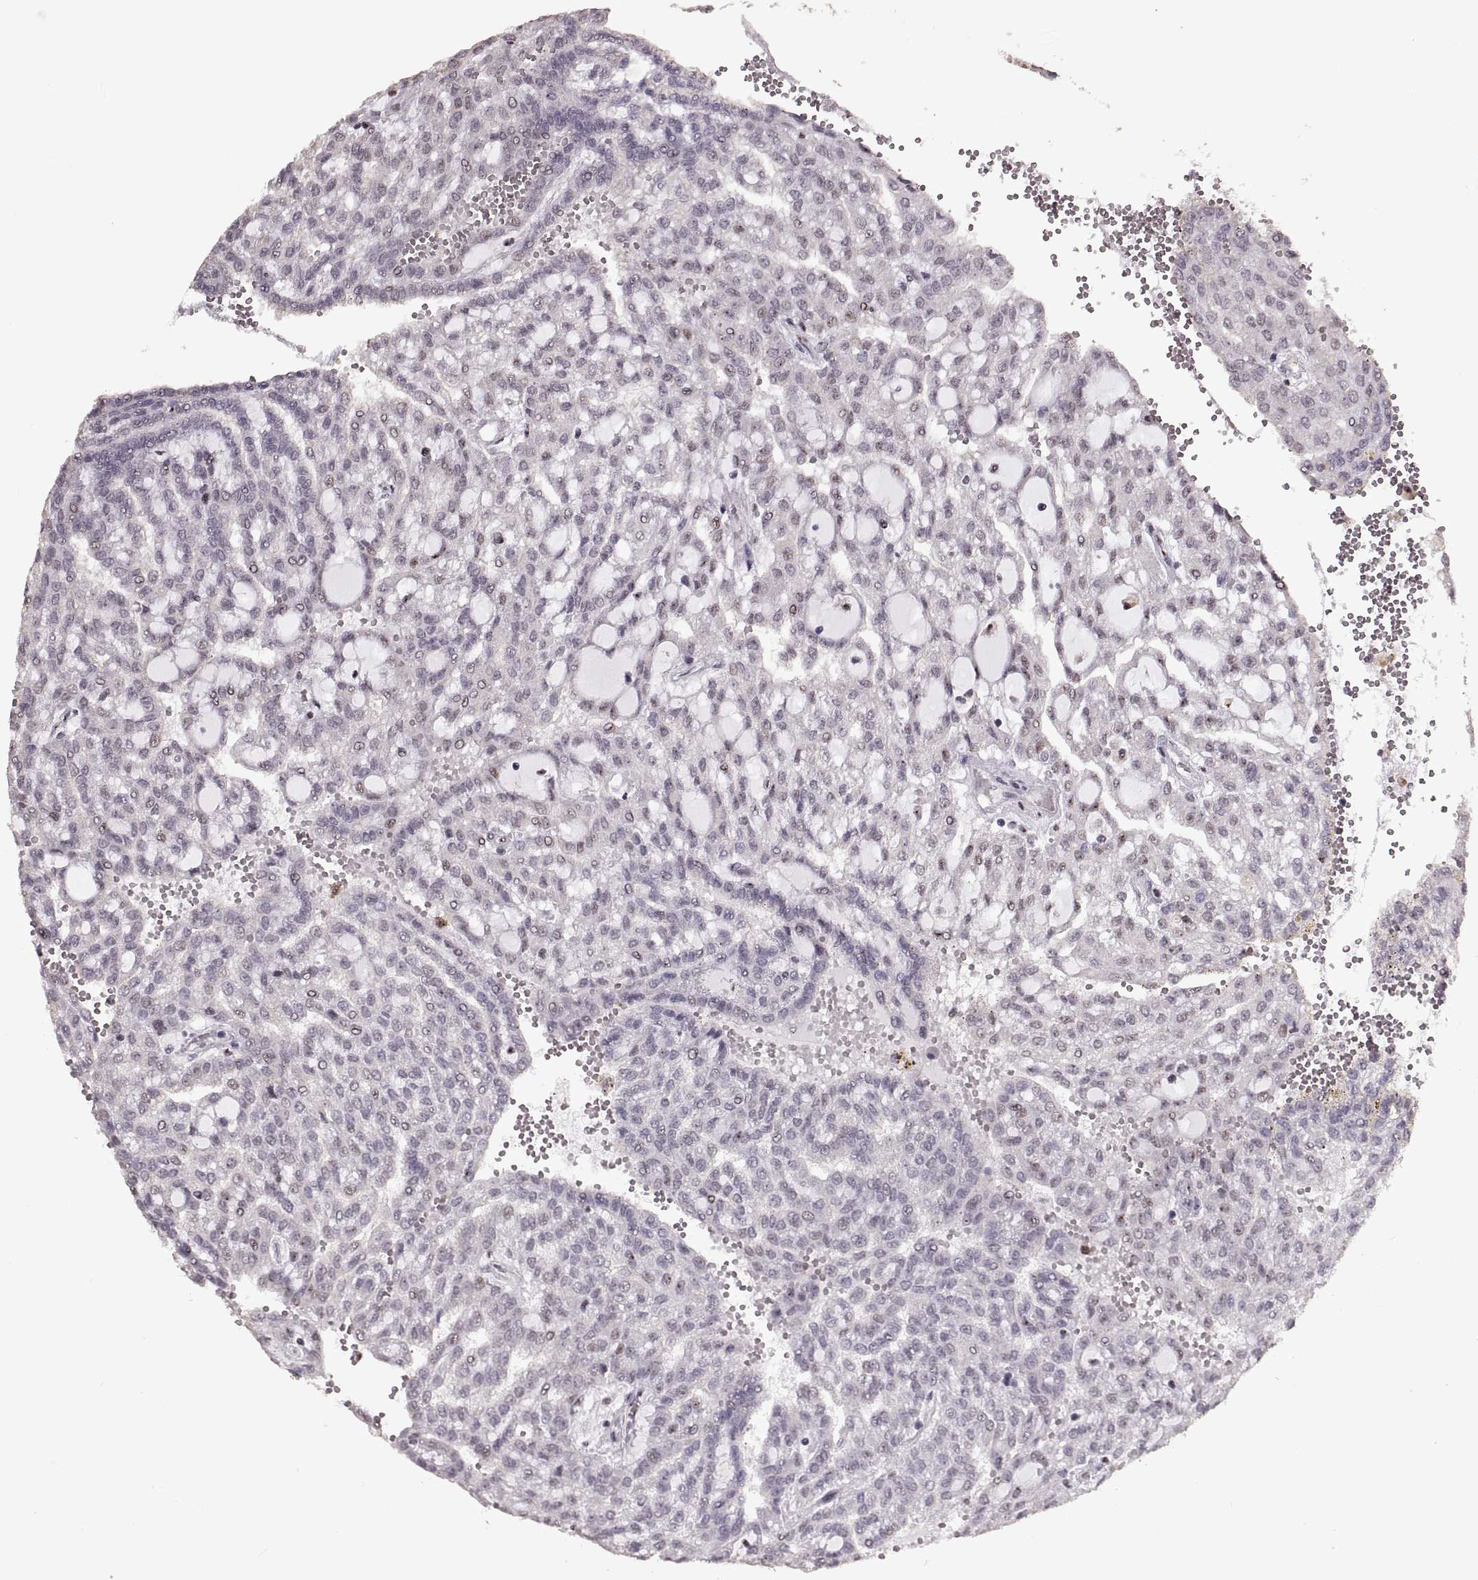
{"staining": {"intensity": "negative", "quantity": "none", "location": "none"}, "tissue": "renal cancer", "cell_type": "Tumor cells", "image_type": "cancer", "snomed": [{"axis": "morphology", "description": "Adenocarcinoma, NOS"}, {"axis": "topography", "description": "Kidney"}], "caption": "Adenocarcinoma (renal) stained for a protein using IHC displays no positivity tumor cells.", "gene": "PALS1", "patient": {"sex": "male", "age": 63}}